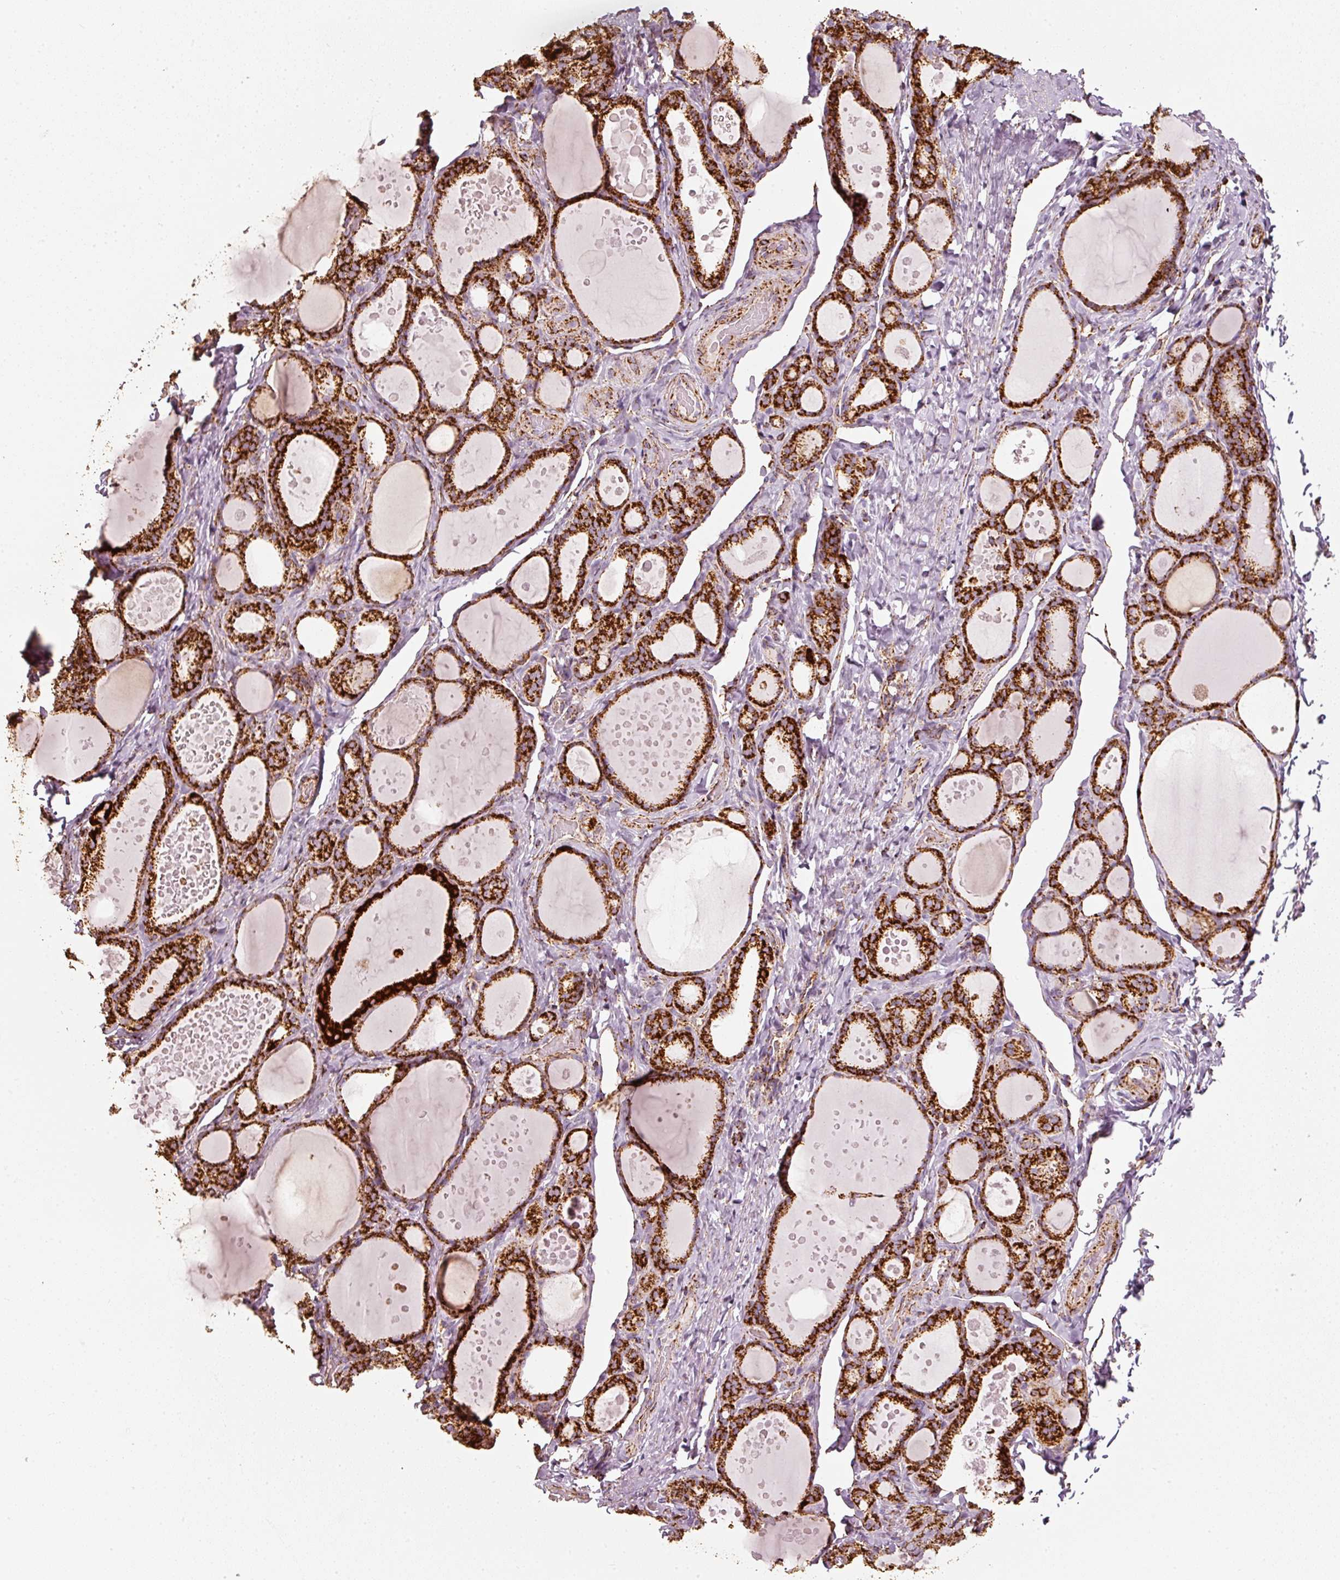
{"staining": {"intensity": "strong", "quantity": ">75%", "location": "cytoplasmic/membranous"}, "tissue": "thyroid gland", "cell_type": "Glandular cells", "image_type": "normal", "snomed": [{"axis": "morphology", "description": "Normal tissue, NOS"}, {"axis": "topography", "description": "Thyroid gland"}], "caption": "Immunohistochemical staining of benign human thyroid gland exhibits >75% levels of strong cytoplasmic/membranous protein positivity in approximately >75% of glandular cells.", "gene": "UQCRC1", "patient": {"sex": "female", "age": 46}}